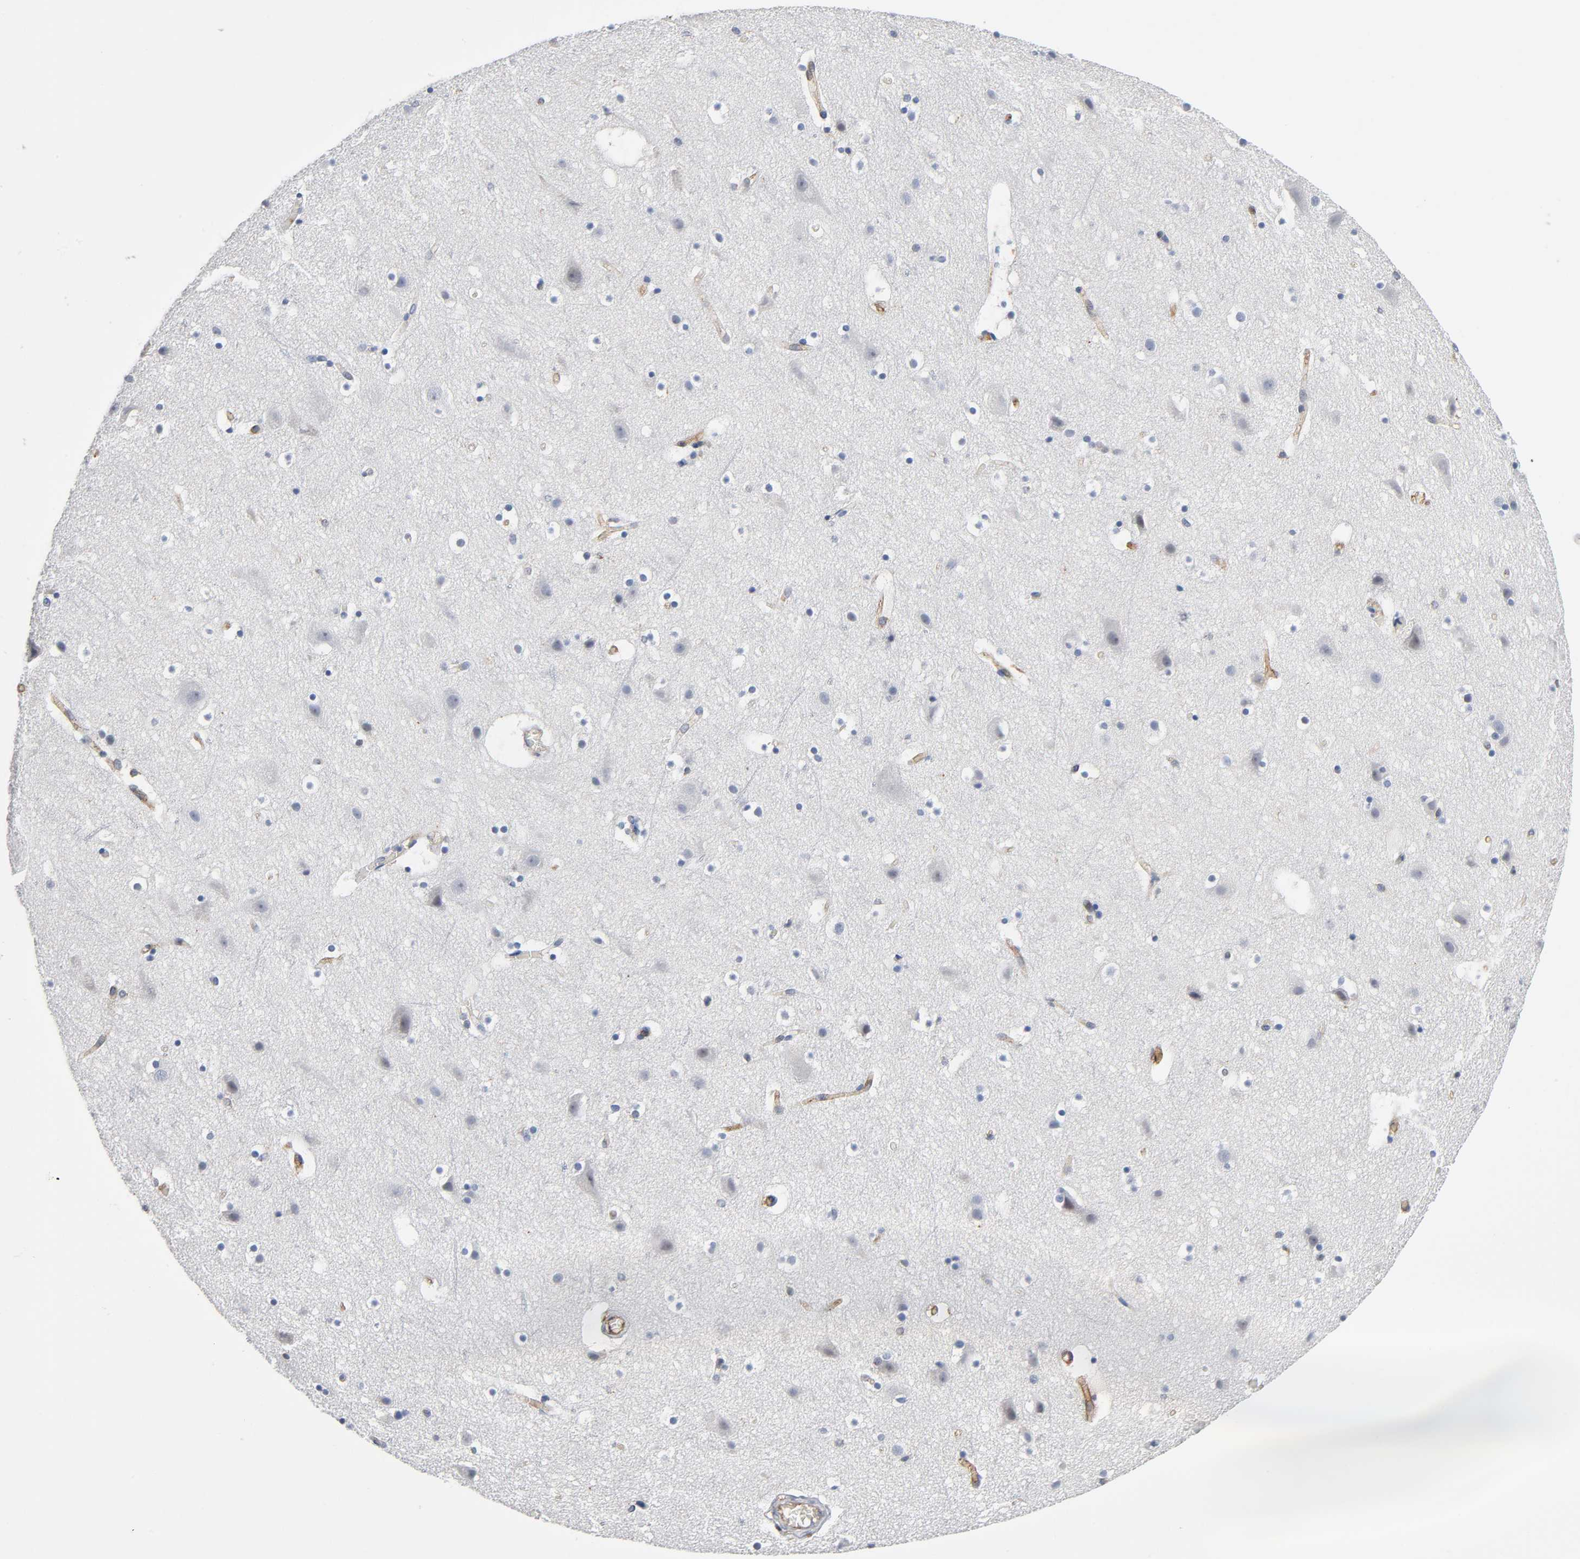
{"staining": {"intensity": "moderate", "quantity": ">75%", "location": "cytoplasmic/membranous"}, "tissue": "cerebral cortex", "cell_type": "Endothelial cells", "image_type": "normal", "snomed": [{"axis": "morphology", "description": "Normal tissue, NOS"}, {"axis": "topography", "description": "Cerebral cortex"}], "caption": "Protein analysis of unremarkable cerebral cortex reveals moderate cytoplasmic/membranous staining in approximately >75% of endothelial cells.", "gene": "CD2AP", "patient": {"sex": "male", "age": 45}}